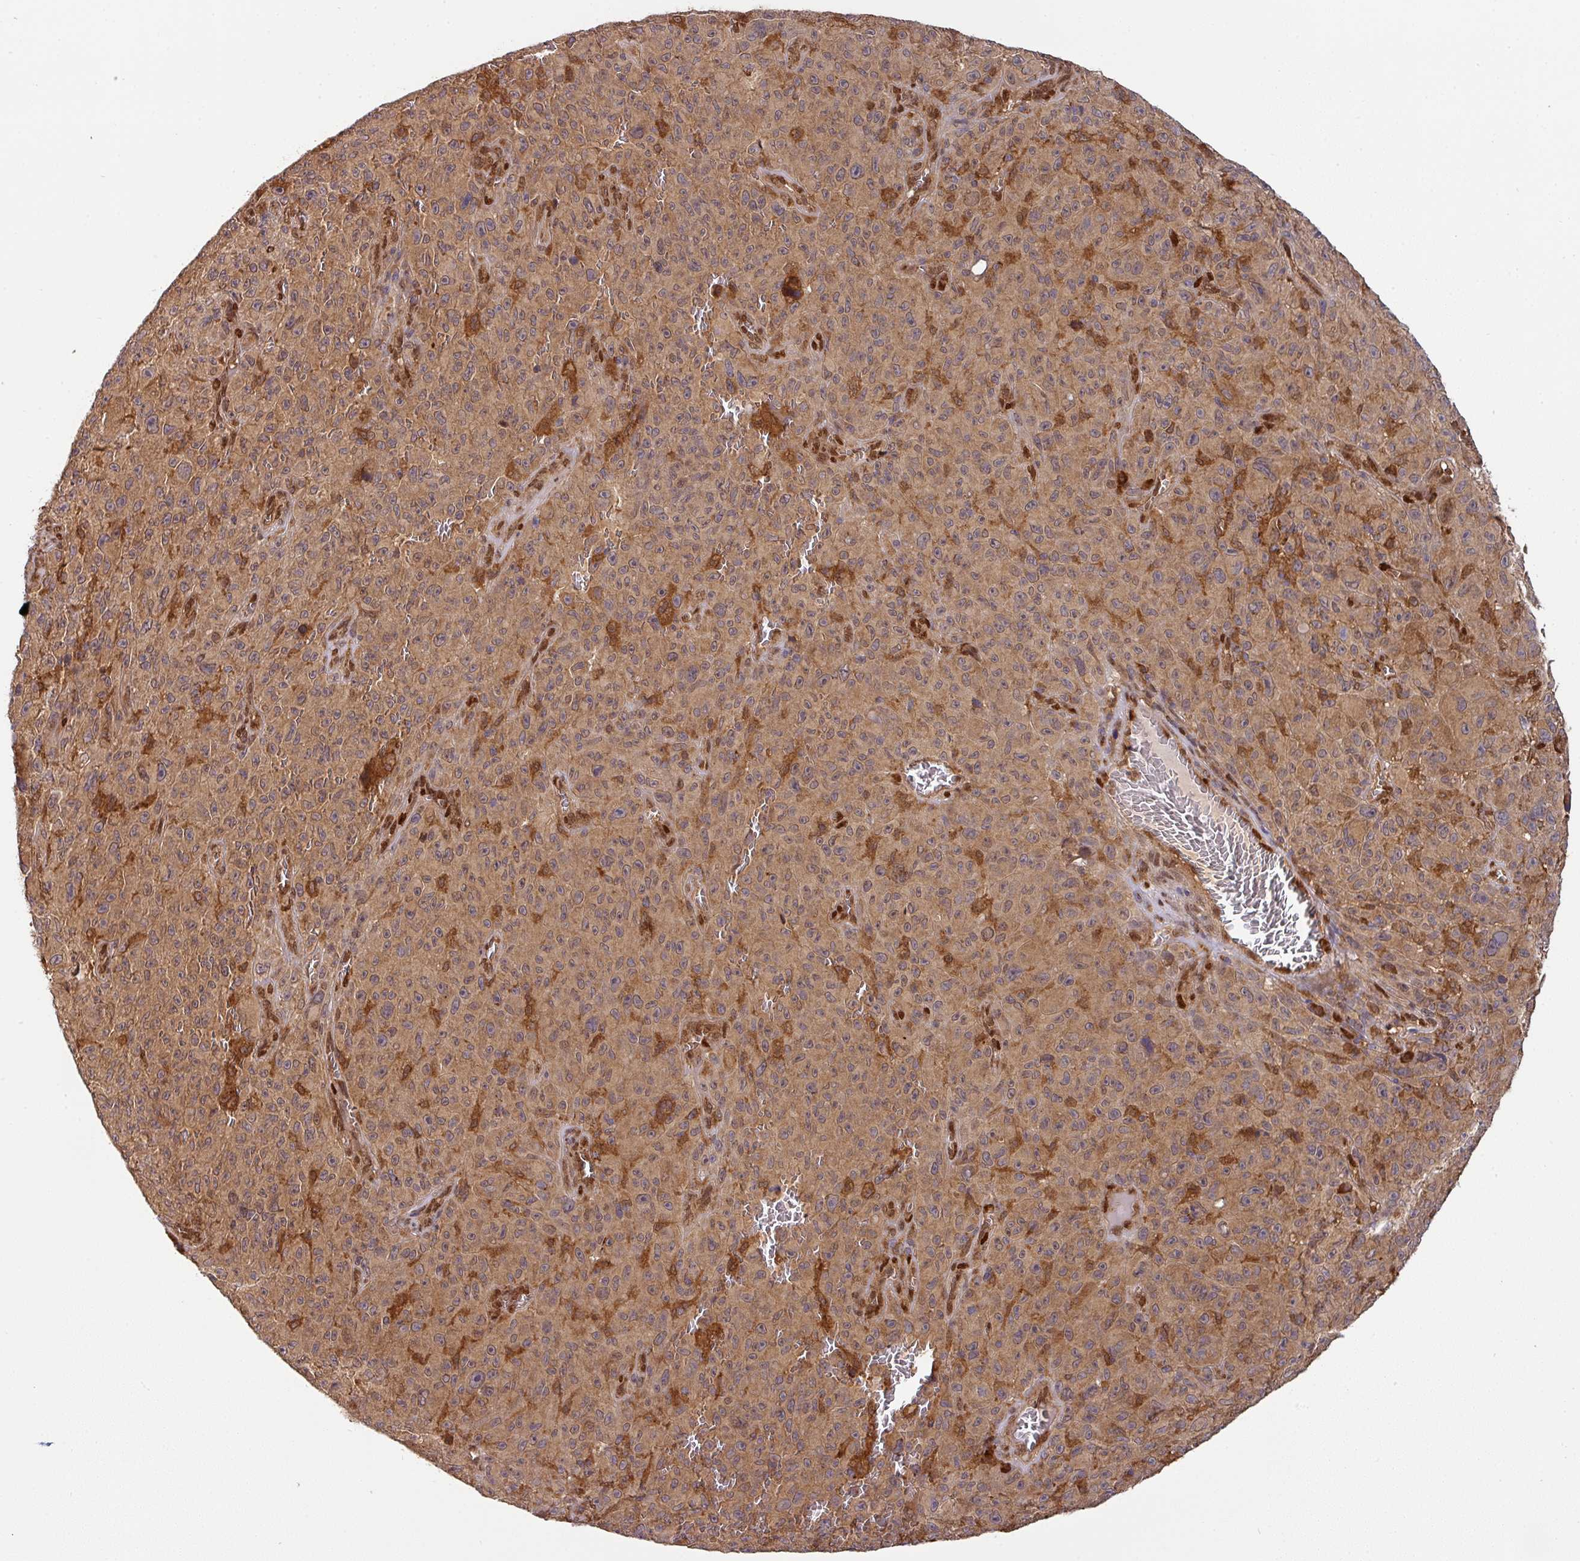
{"staining": {"intensity": "moderate", "quantity": ">75%", "location": "cytoplasmic/membranous"}, "tissue": "melanoma", "cell_type": "Tumor cells", "image_type": "cancer", "snomed": [{"axis": "morphology", "description": "Malignant melanoma, NOS"}, {"axis": "topography", "description": "Skin"}], "caption": "Moderate cytoplasmic/membranous expression is identified in about >75% of tumor cells in melanoma.", "gene": "MALSU1", "patient": {"sex": "female", "age": 82}}